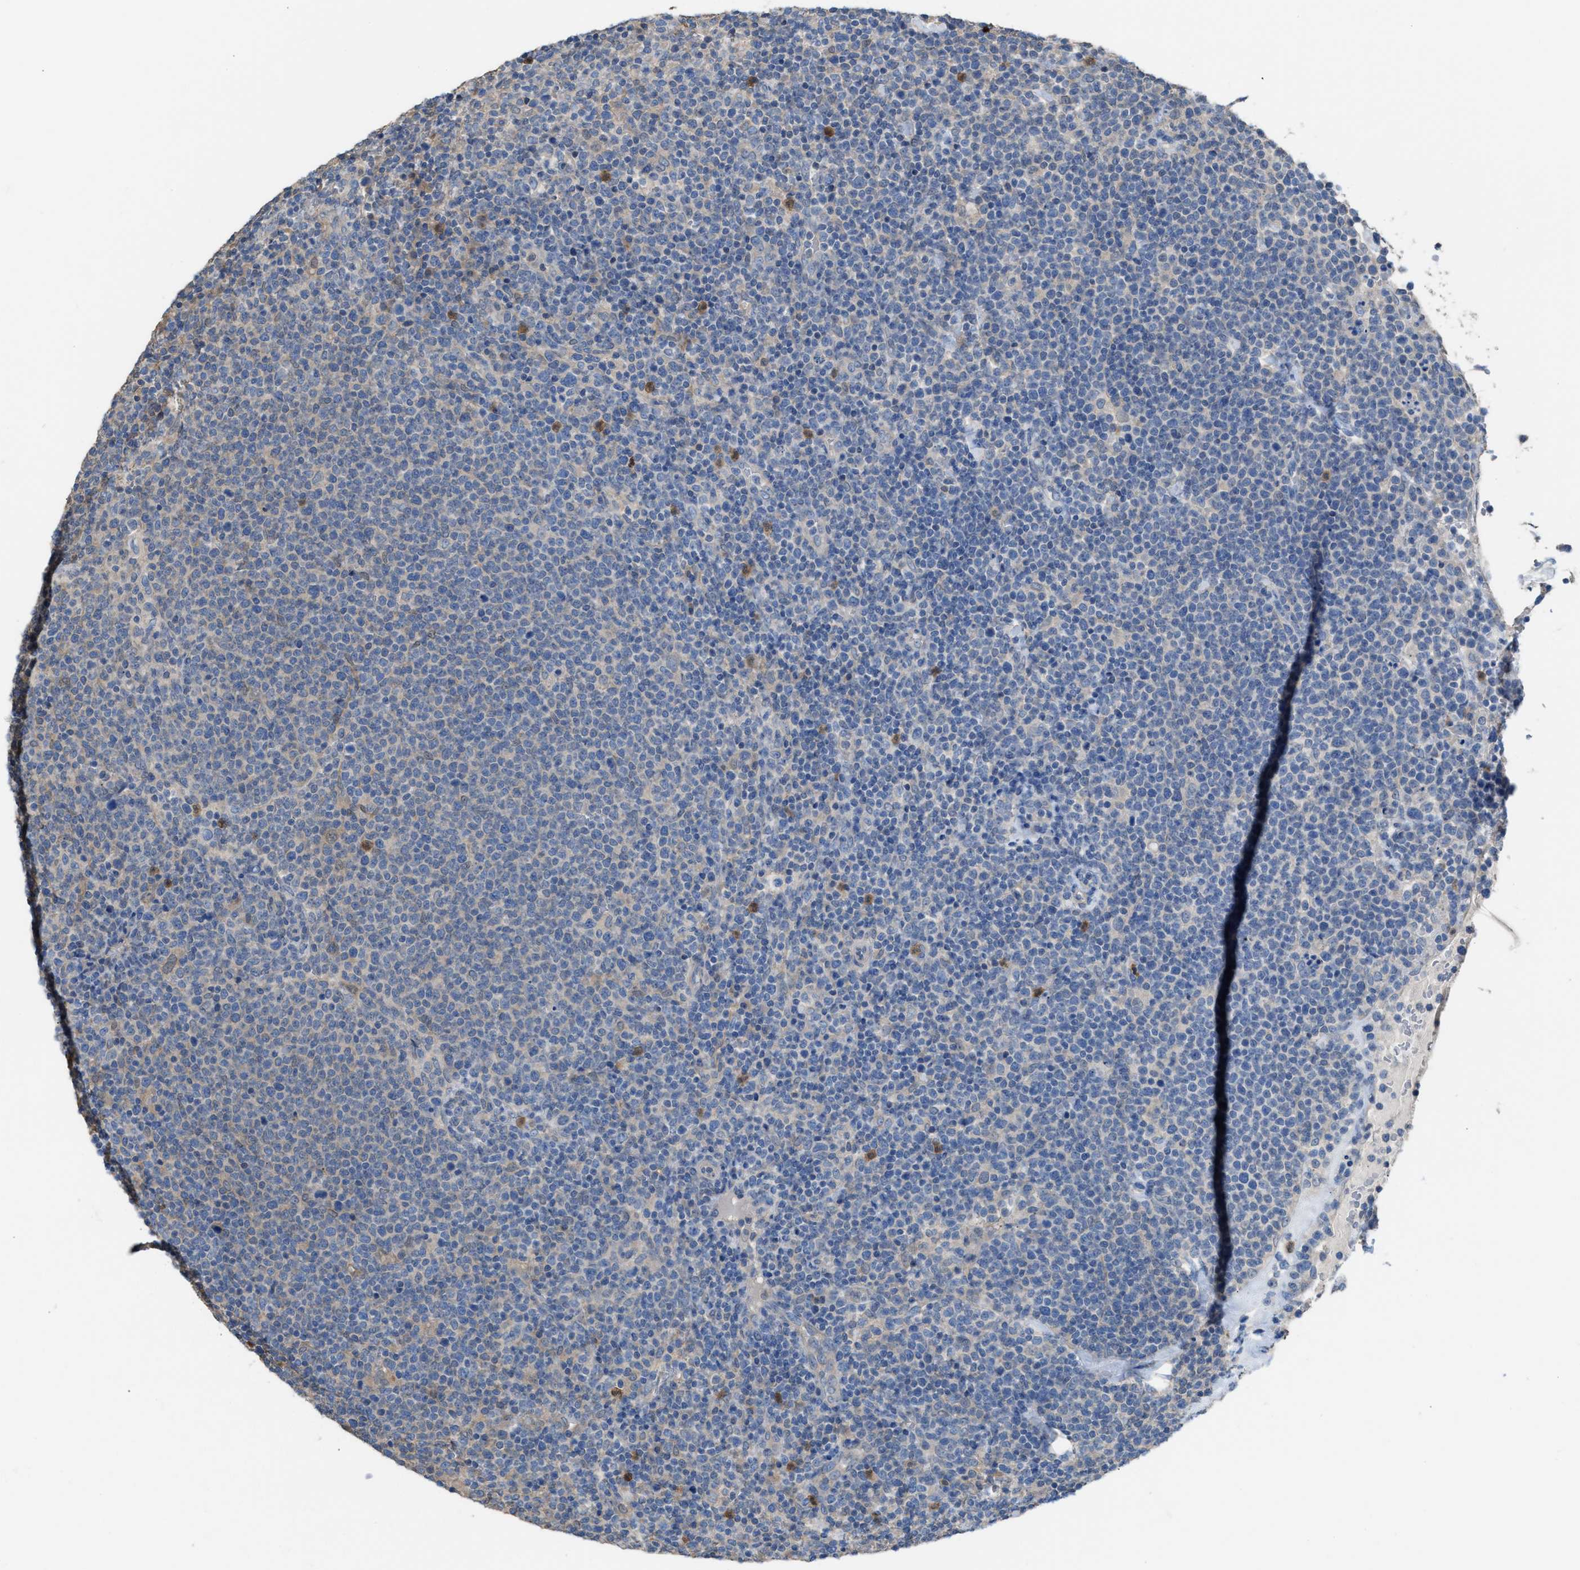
{"staining": {"intensity": "negative", "quantity": "none", "location": "none"}, "tissue": "lymphoma", "cell_type": "Tumor cells", "image_type": "cancer", "snomed": [{"axis": "morphology", "description": "Malignant lymphoma, non-Hodgkin's type, High grade"}, {"axis": "topography", "description": "Lymph node"}], "caption": "Protein analysis of lymphoma exhibits no significant staining in tumor cells.", "gene": "NQO2", "patient": {"sex": "male", "age": 61}}